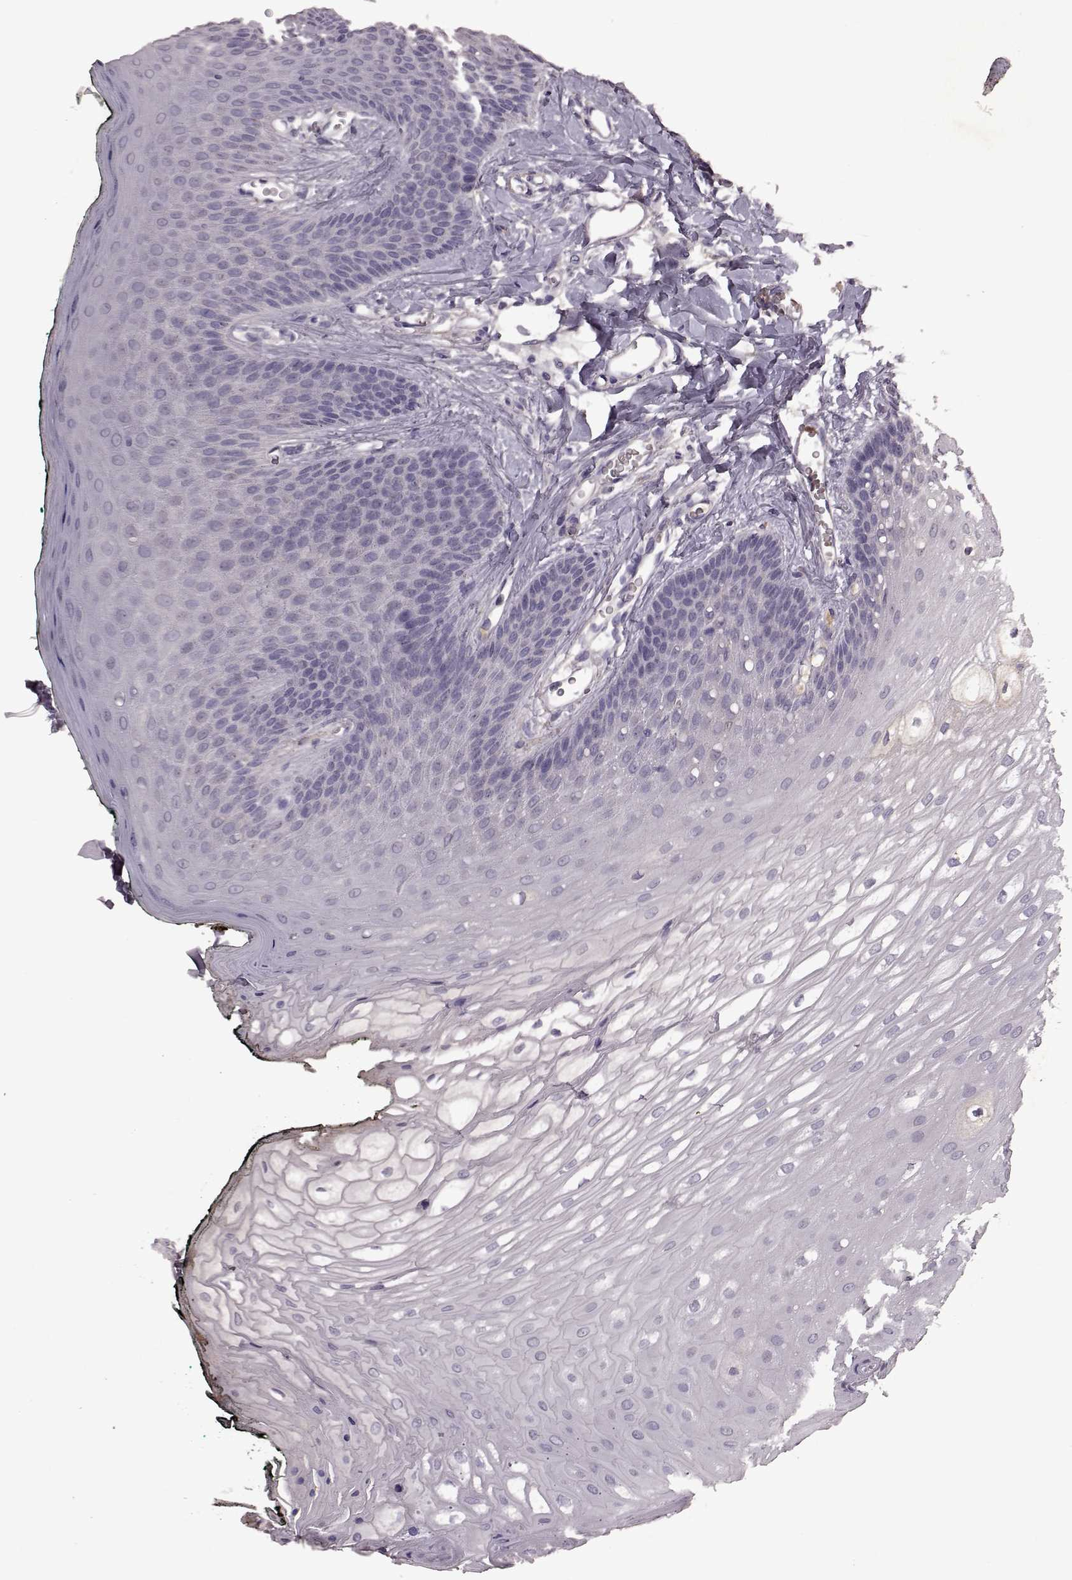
{"staining": {"intensity": "negative", "quantity": "none", "location": "none"}, "tissue": "oral mucosa", "cell_type": "Squamous epithelial cells", "image_type": "normal", "snomed": [{"axis": "morphology", "description": "Normal tissue, NOS"}, {"axis": "topography", "description": "Oral tissue"}, {"axis": "topography", "description": "Head-Neck"}], "caption": "Immunohistochemical staining of benign oral mucosa demonstrates no significant staining in squamous epithelial cells. The staining is performed using DAB brown chromogen with nuclei counter-stained in using hematoxylin.", "gene": "FRRS1L", "patient": {"sex": "female", "age": 68}}